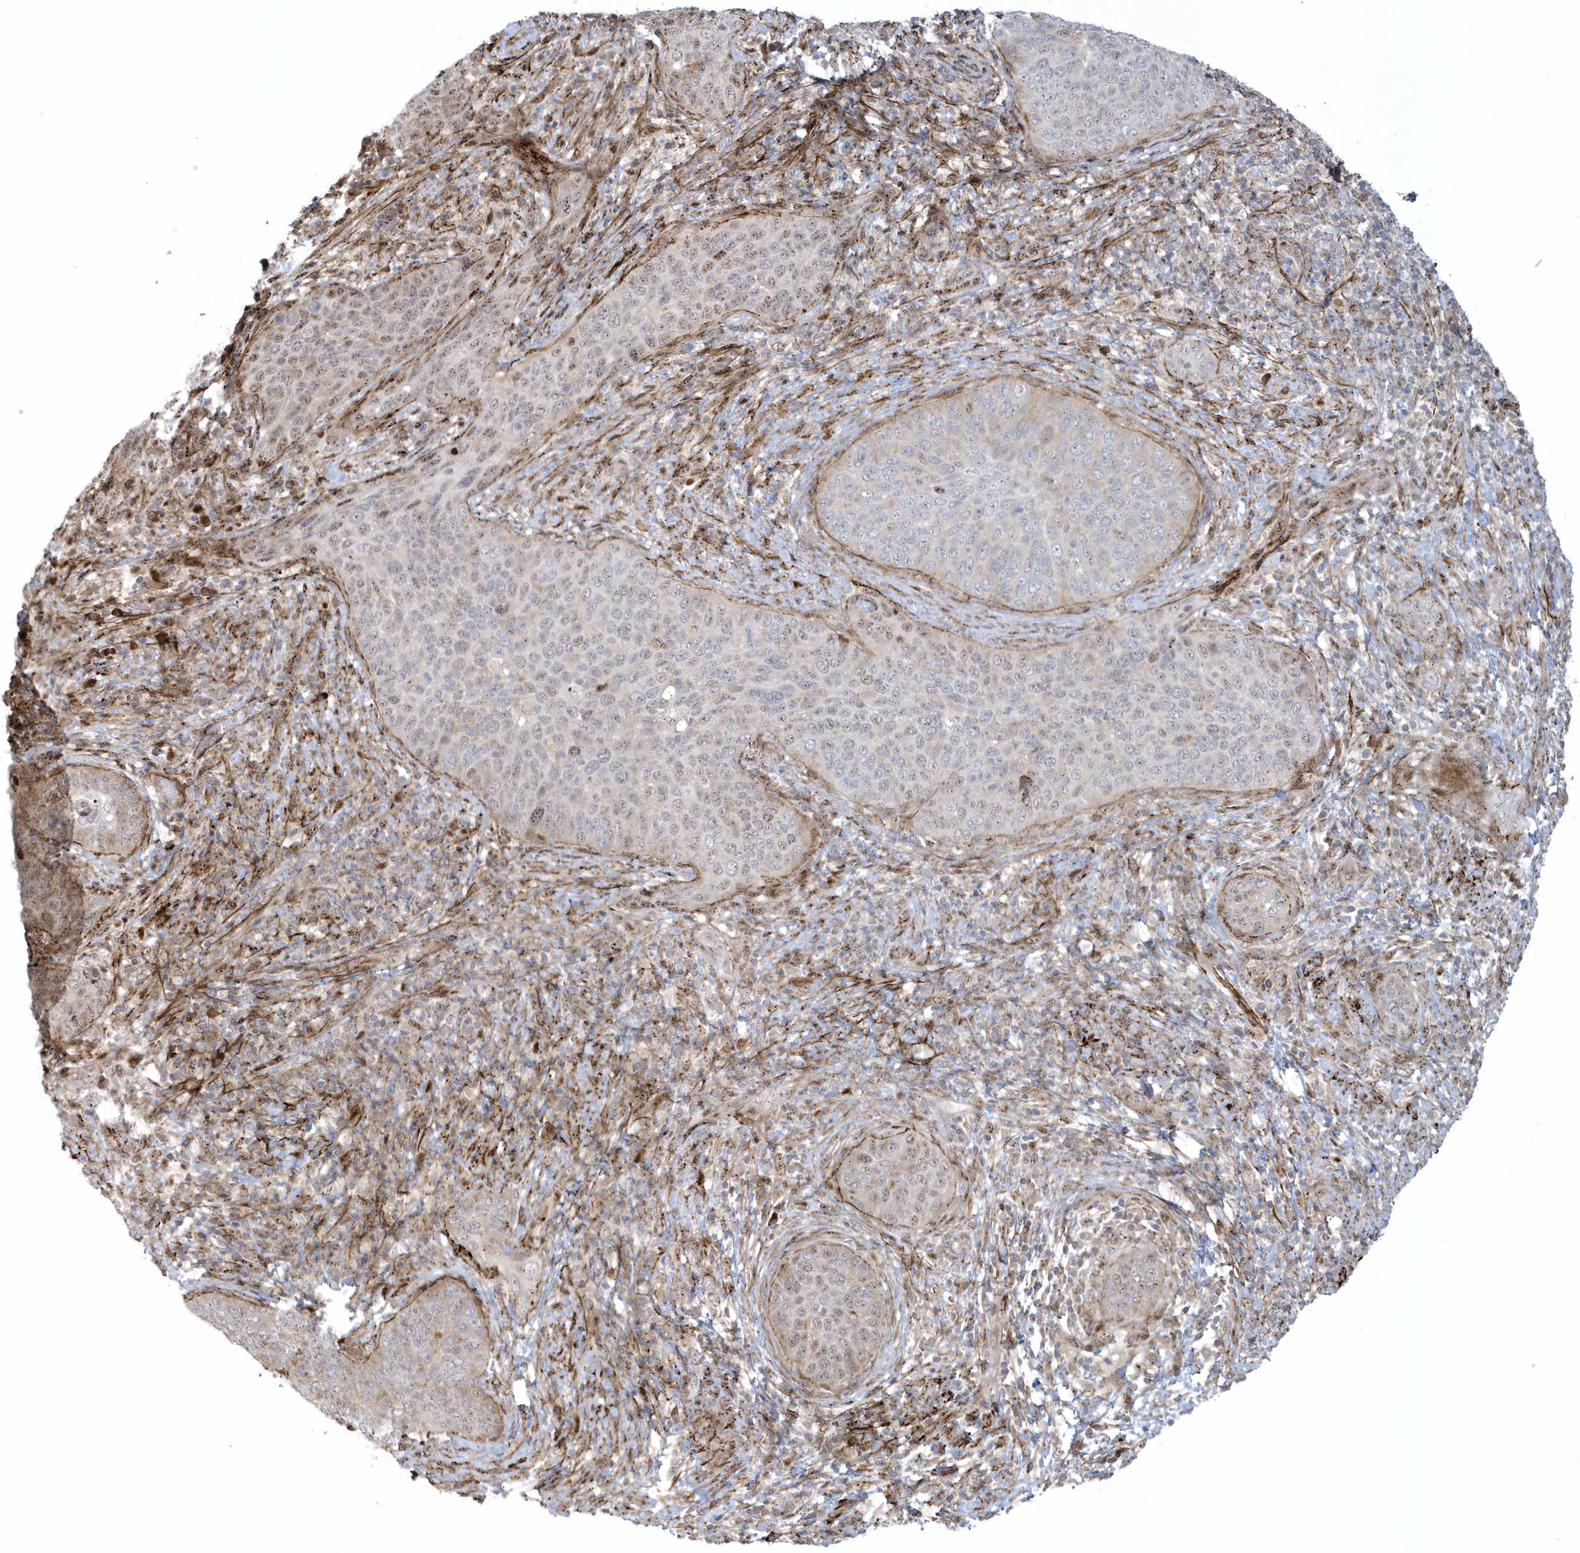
{"staining": {"intensity": "weak", "quantity": "<25%", "location": "nuclear"}, "tissue": "cervical cancer", "cell_type": "Tumor cells", "image_type": "cancer", "snomed": [{"axis": "morphology", "description": "Squamous cell carcinoma, NOS"}, {"axis": "topography", "description": "Cervix"}], "caption": "Protein analysis of cervical cancer exhibits no significant expression in tumor cells.", "gene": "MASP2", "patient": {"sex": "female", "age": 60}}